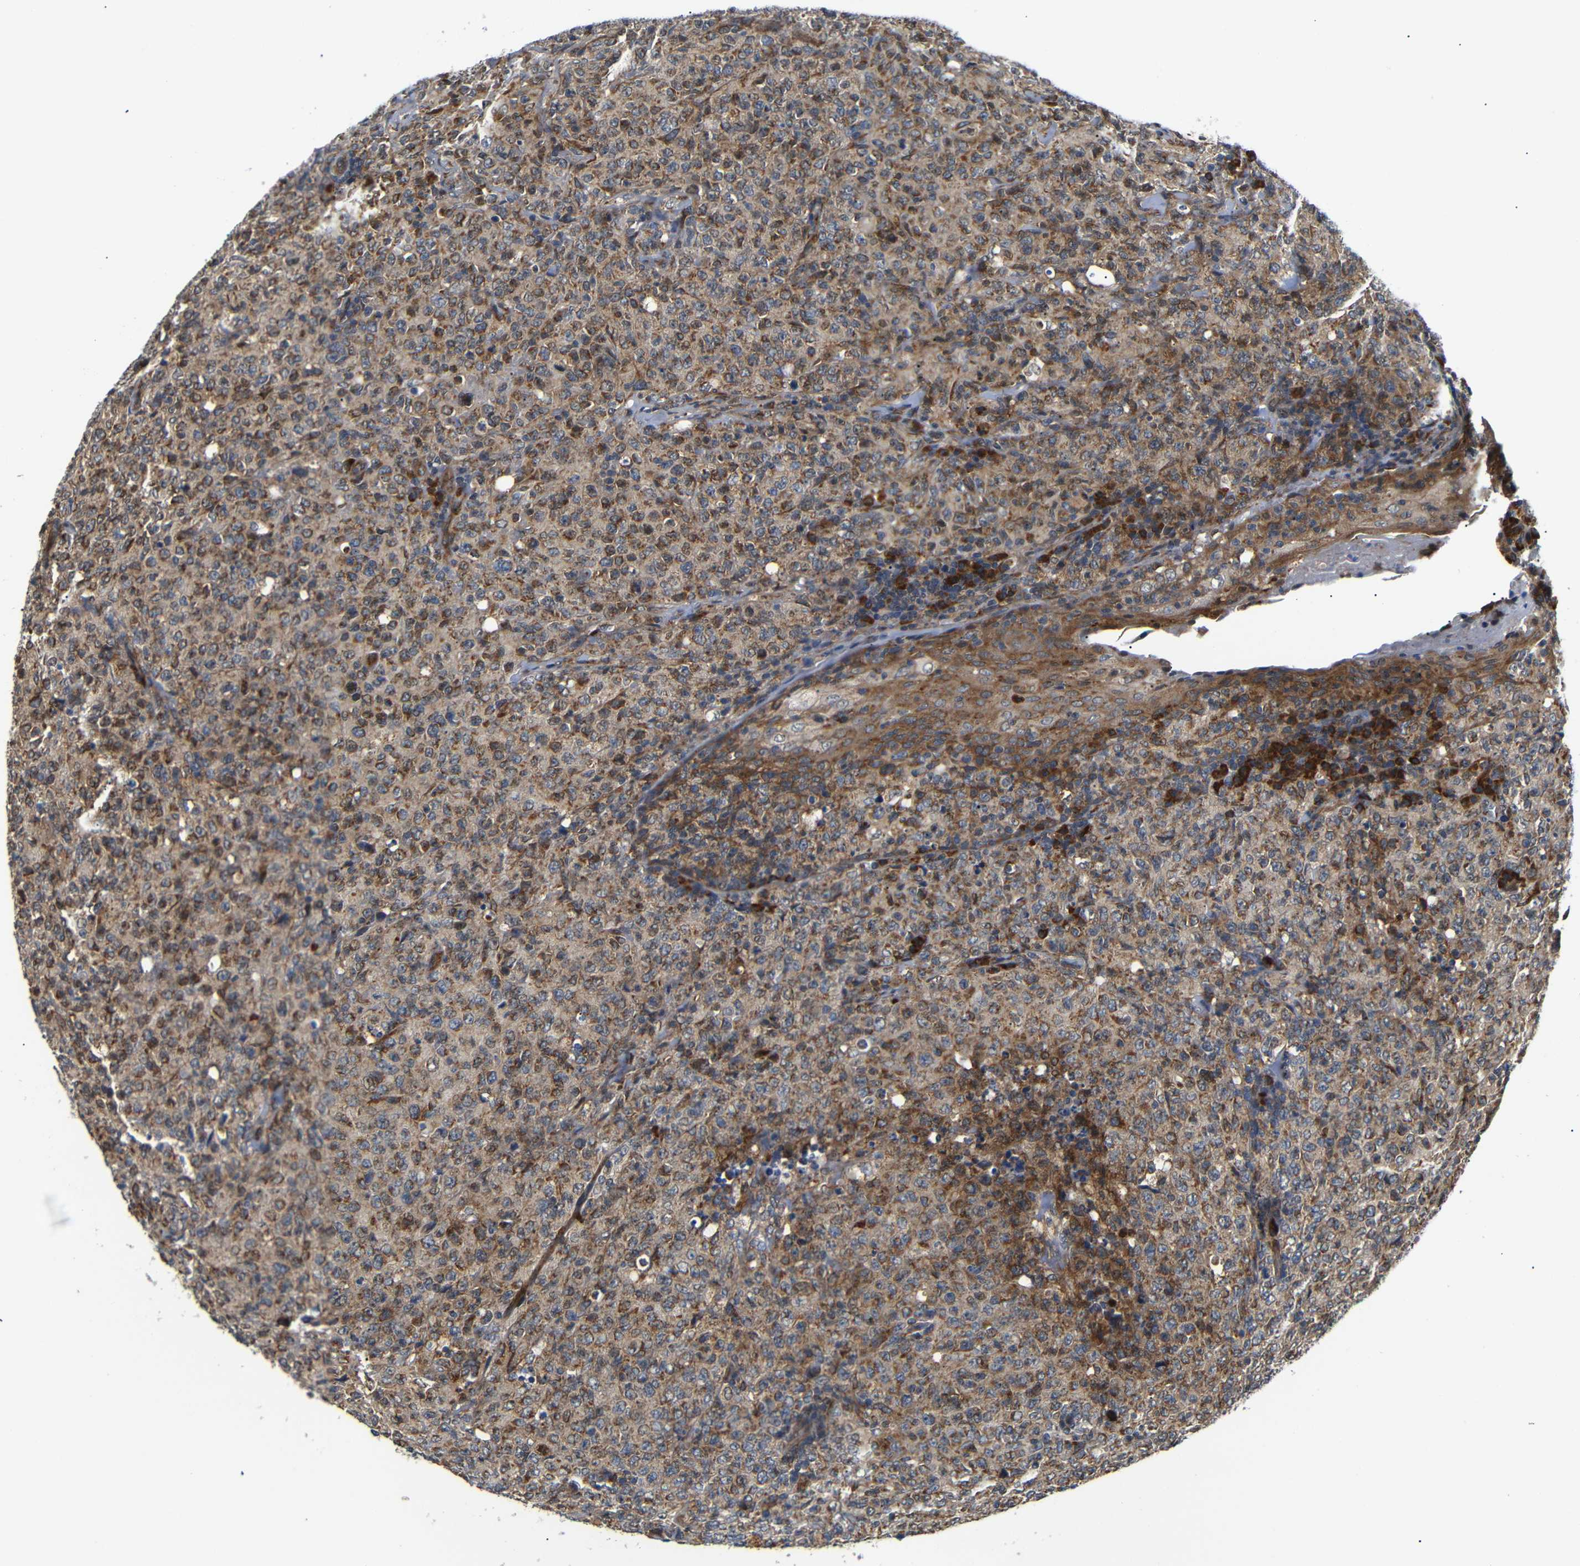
{"staining": {"intensity": "moderate", "quantity": ">75%", "location": "cytoplasmic/membranous"}, "tissue": "lymphoma", "cell_type": "Tumor cells", "image_type": "cancer", "snomed": [{"axis": "morphology", "description": "Malignant lymphoma, non-Hodgkin's type, High grade"}, {"axis": "topography", "description": "Tonsil"}], "caption": "Tumor cells show medium levels of moderate cytoplasmic/membranous positivity in about >75% of cells in malignant lymphoma, non-Hodgkin's type (high-grade). (brown staining indicates protein expression, while blue staining denotes nuclei).", "gene": "KANK4", "patient": {"sex": "female", "age": 36}}